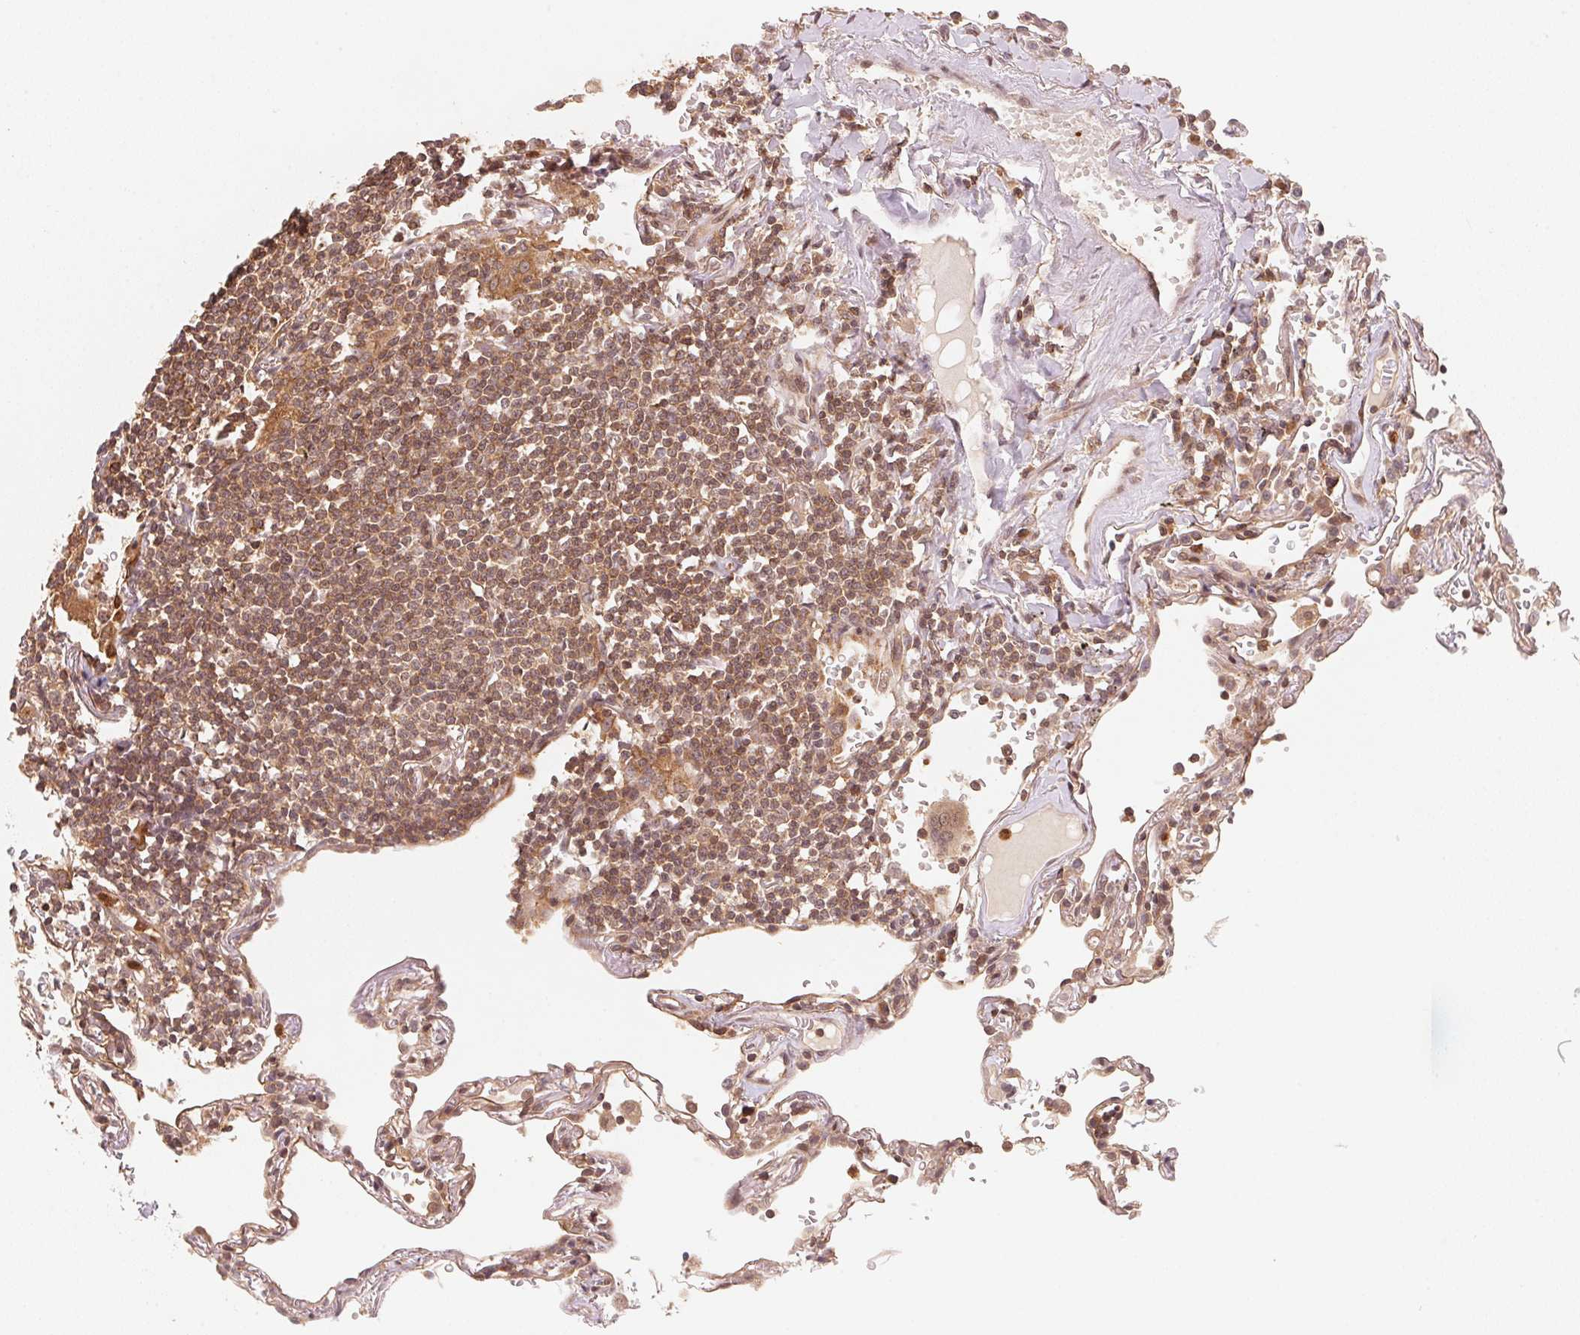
{"staining": {"intensity": "moderate", "quantity": ">75%", "location": "cytoplasmic/membranous,nuclear"}, "tissue": "lymphoma", "cell_type": "Tumor cells", "image_type": "cancer", "snomed": [{"axis": "morphology", "description": "Malignant lymphoma, non-Hodgkin's type, Low grade"}, {"axis": "topography", "description": "Lung"}], "caption": "The photomicrograph shows staining of low-grade malignant lymphoma, non-Hodgkin's type, revealing moderate cytoplasmic/membranous and nuclear protein expression (brown color) within tumor cells.", "gene": "CCDC102B", "patient": {"sex": "female", "age": 71}}